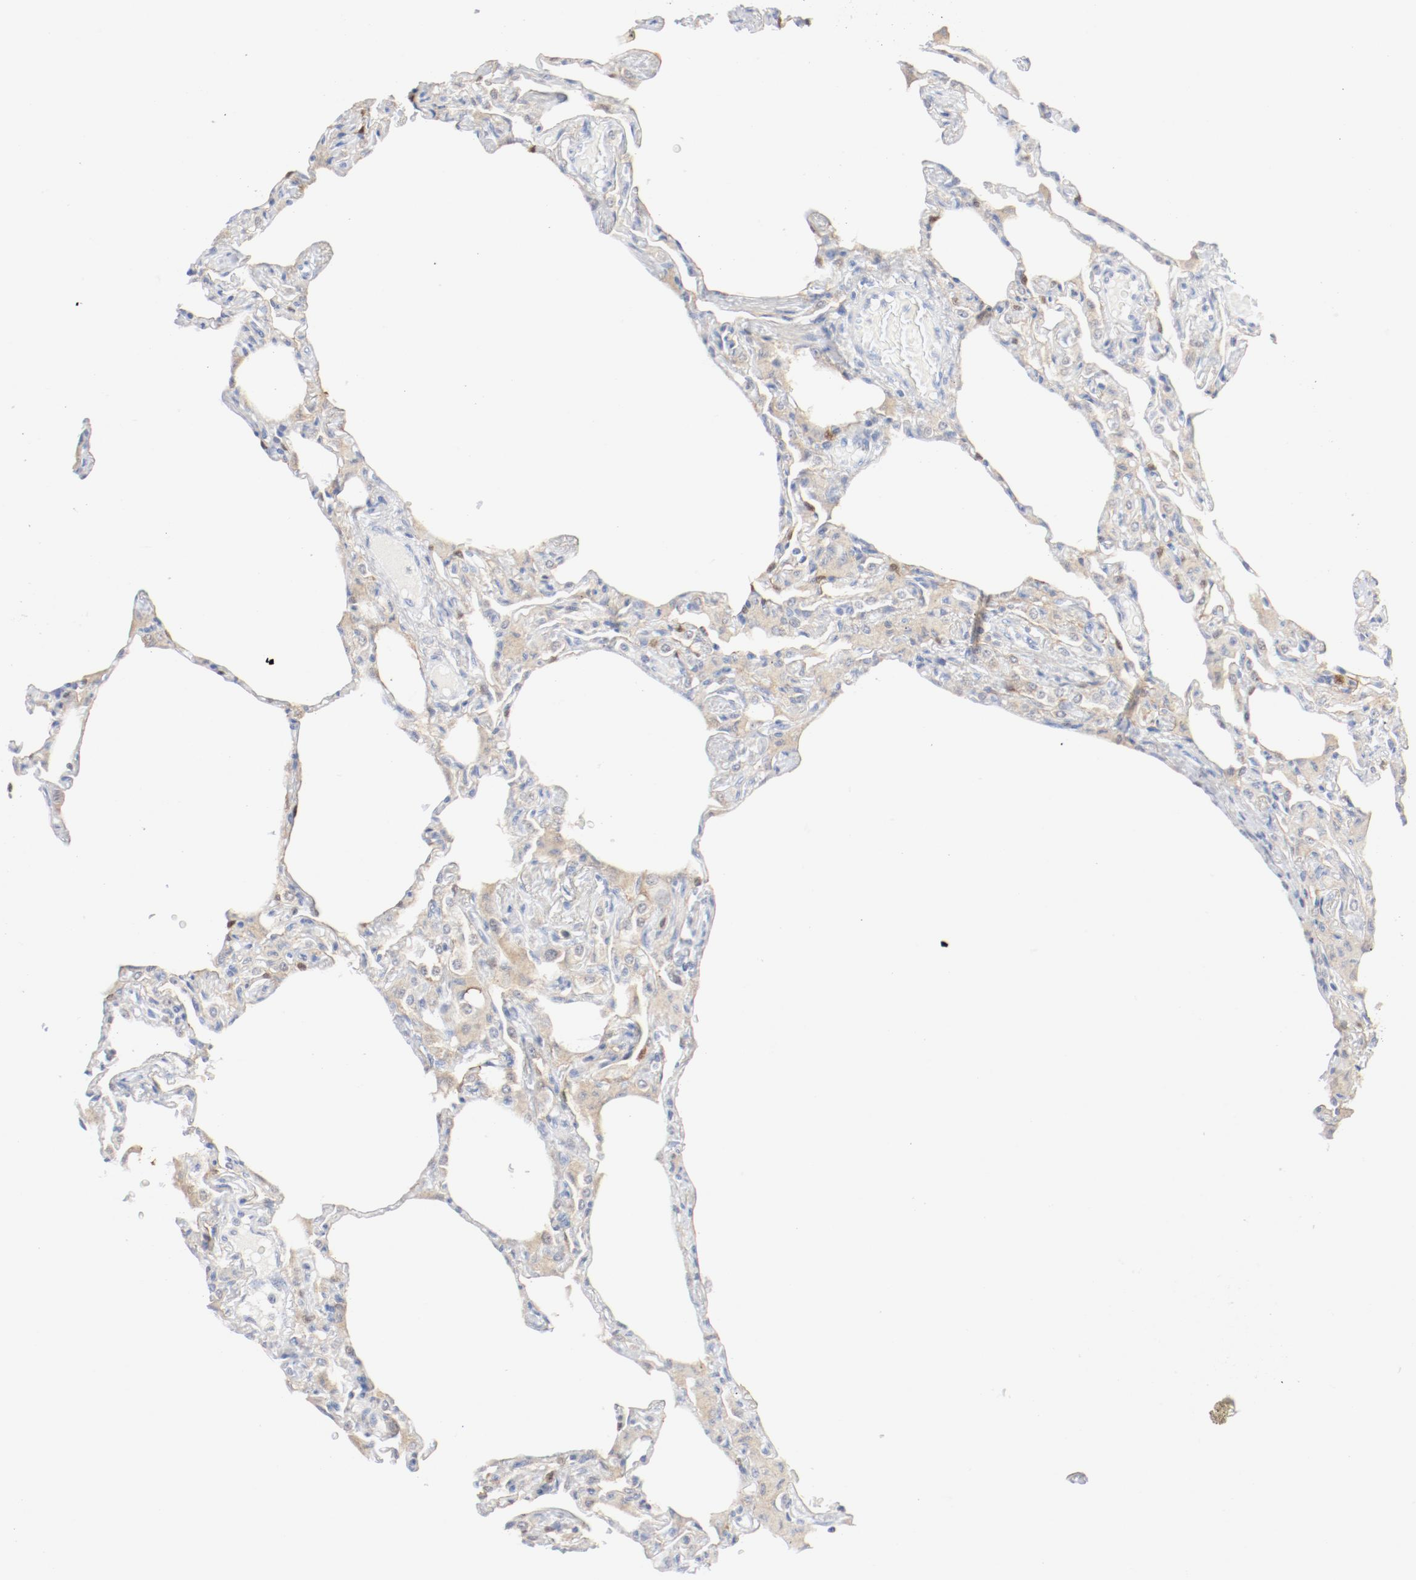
{"staining": {"intensity": "negative", "quantity": "none", "location": "none"}, "tissue": "lung", "cell_type": "Alveolar cells", "image_type": "normal", "snomed": [{"axis": "morphology", "description": "Normal tissue, NOS"}, {"axis": "topography", "description": "Lung"}], "caption": "IHC of normal lung exhibits no staining in alveolar cells. The staining was performed using DAB (3,3'-diaminobenzidine) to visualize the protein expression in brown, while the nuclei were stained in blue with hematoxylin (Magnification: 20x).", "gene": "PGM1", "patient": {"sex": "female", "age": 49}}